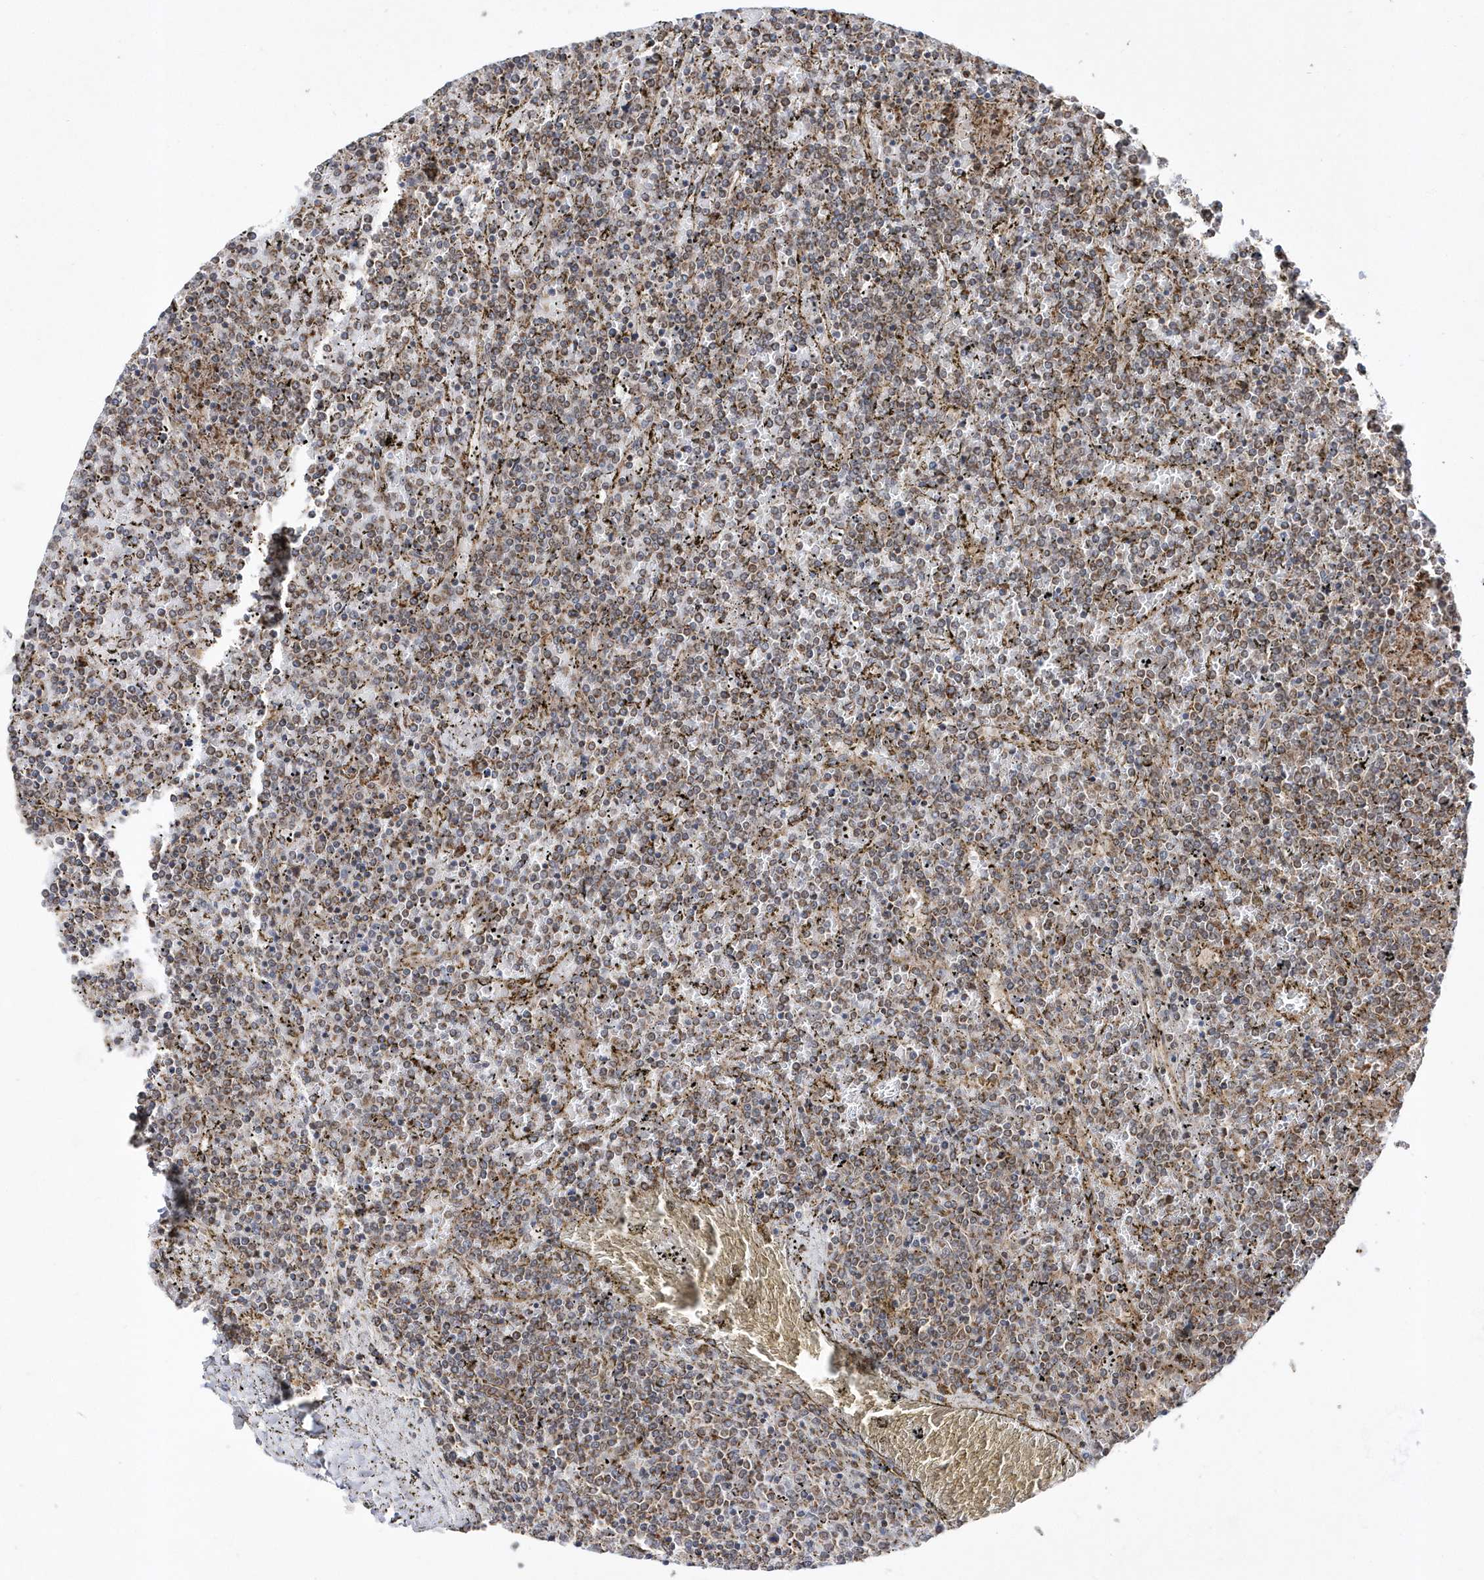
{"staining": {"intensity": "weak", "quantity": "25%-75%", "location": "cytoplasmic/membranous"}, "tissue": "lymphoma", "cell_type": "Tumor cells", "image_type": "cancer", "snomed": [{"axis": "morphology", "description": "Malignant lymphoma, non-Hodgkin's type, Low grade"}, {"axis": "topography", "description": "Spleen"}], "caption": "Immunohistochemical staining of human lymphoma reveals low levels of weak cytoplasmic/membranous protein expression in approximately 25%-75% of tumor cells. (brown staining indicates protein expression, while blue staining denotes nuclei).", "gene": "DALRD3", "patient": {"sex": "female", "age": 19}}